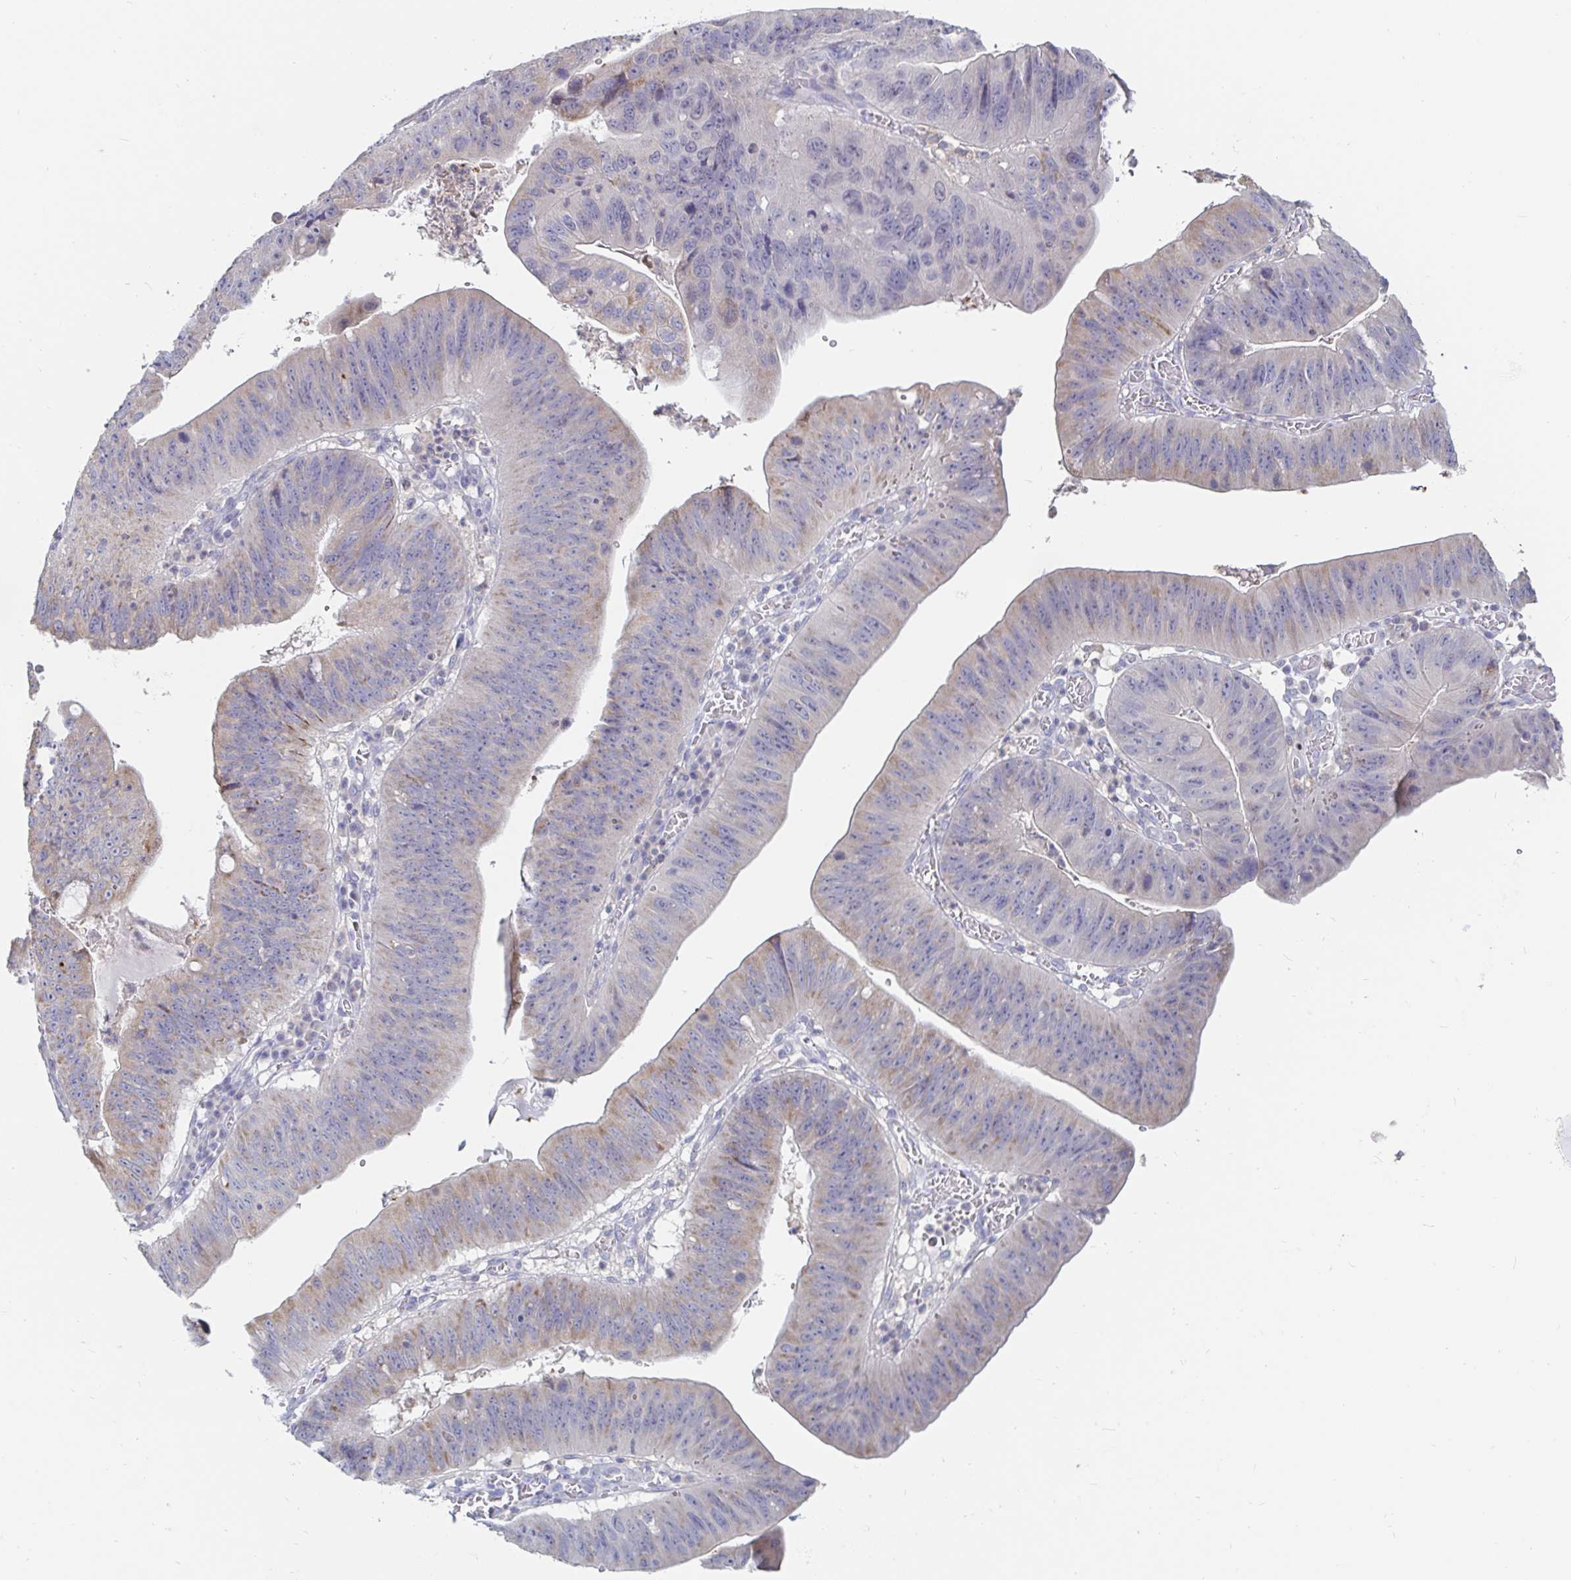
{"staining": {"intensity": "weak", "quantity": "25%-75%", "location": "cytoplasmic/membranous"}, "tissue": "stomach cancer", "cell_type": "Tumor cells", "image_type": "cancer", "snomed": [{"axis": "morphology", "description": "Adenocarcinoma, NOS"}, {"axis": "topography", "description": "Stomach"}], "caption": "Adenocarcinoma (stomach) stained for a protein shows weak cytoplasmic/membranous positivity in tumor cells. (DAB IHC with brightfield microscopy, high magnification).", "gene": "SPPL3", "patient": {"sex": "male", "age": 59}}